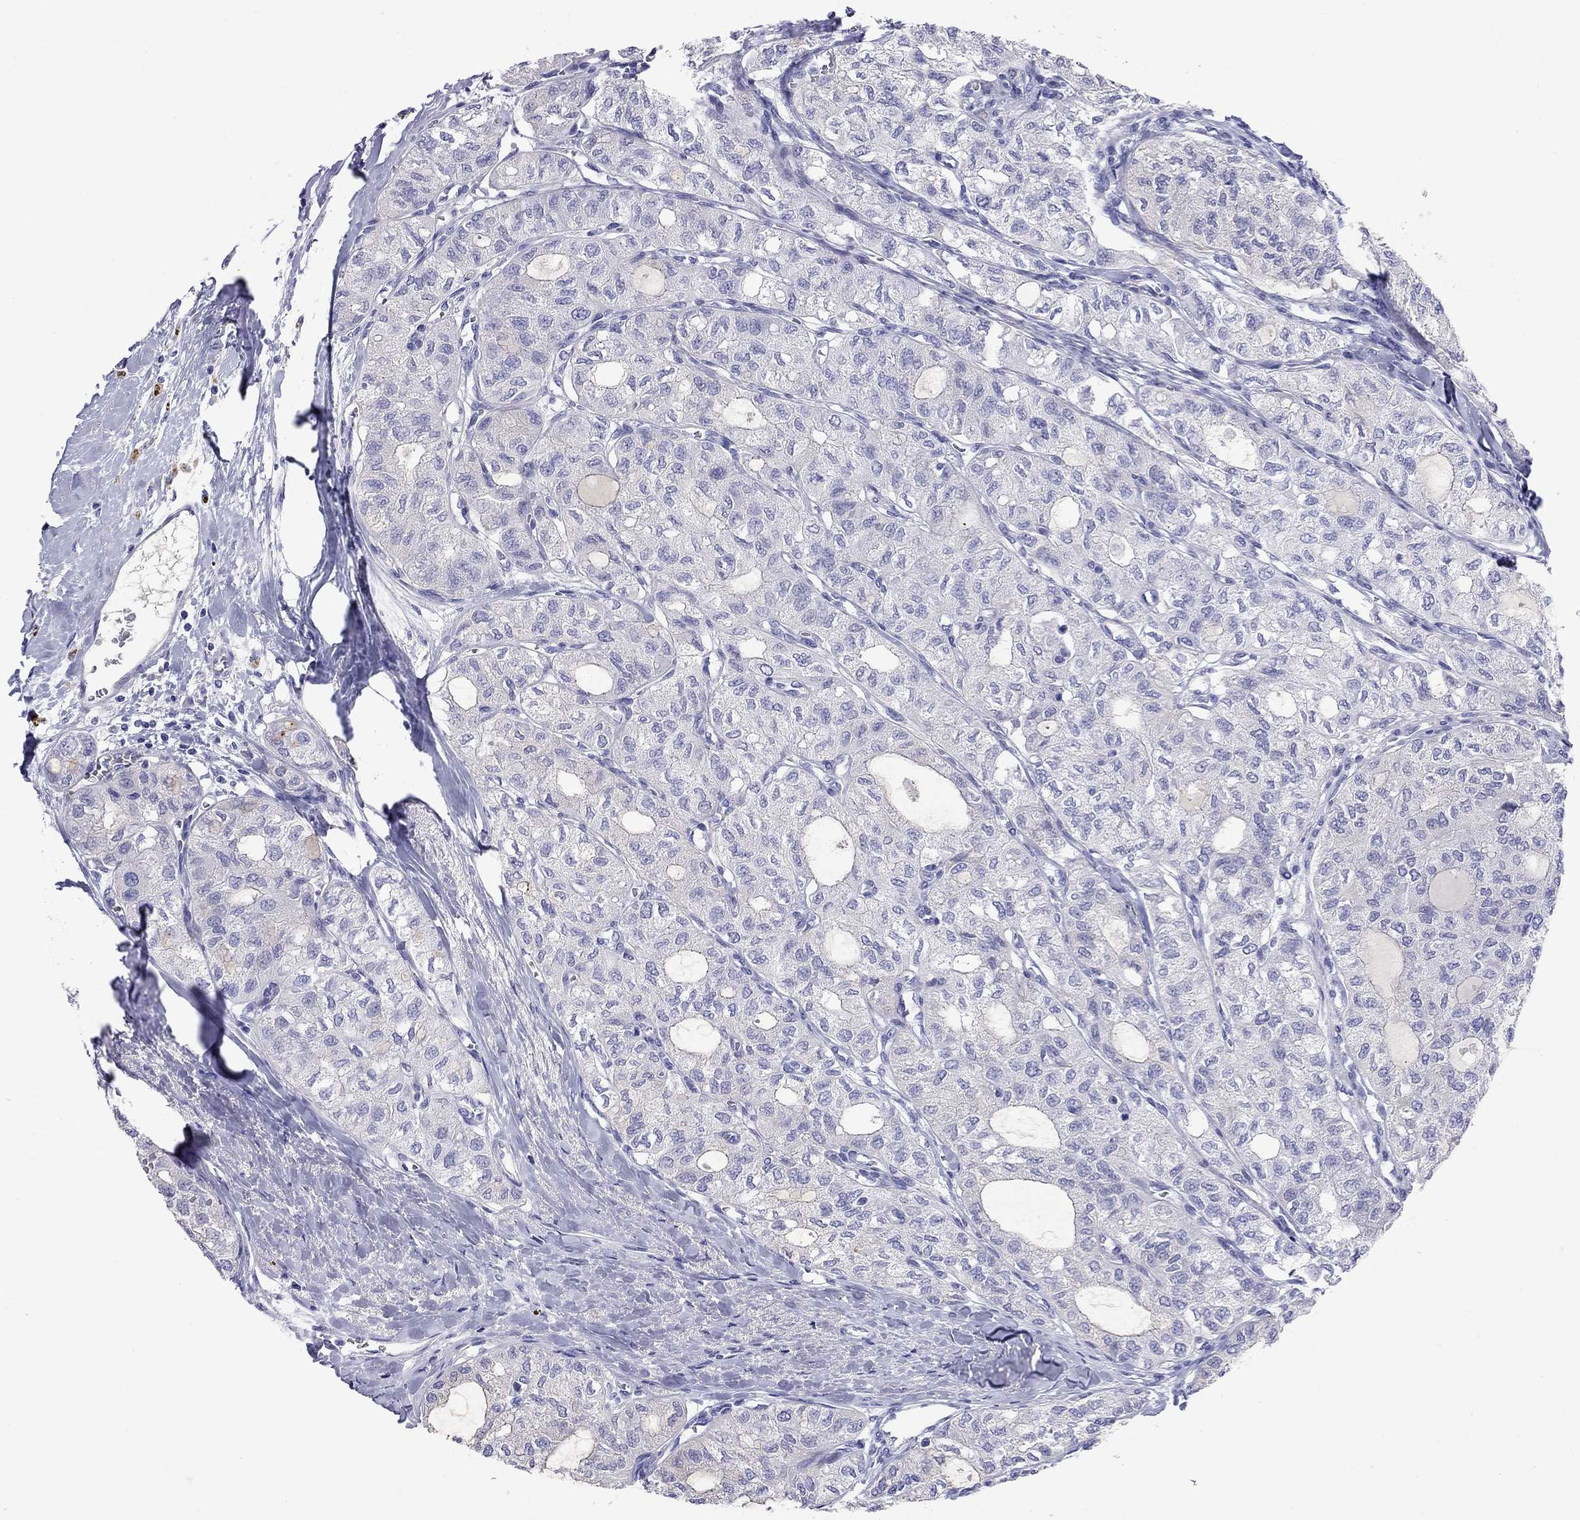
{"staining": {"intensity": "negative", "quantity": "none", "location": "none"}, "tissue": "thyroid cancer", "cell_type": "Tumor cells", "image_type": "cancer", "snomed": [{"axis": "morphology", "description": "Follicular adenoma carcinoma, NOS"}, {"axis": "topography", "description": "Thyroid gland"}], "caption": "This is an IHC micrograph of follicular adenoma carcinoma (thyroid). There is no positivity in tumor cells.", "gene": "CMYA5", "patient": {"sex": "male", "age": 75}}